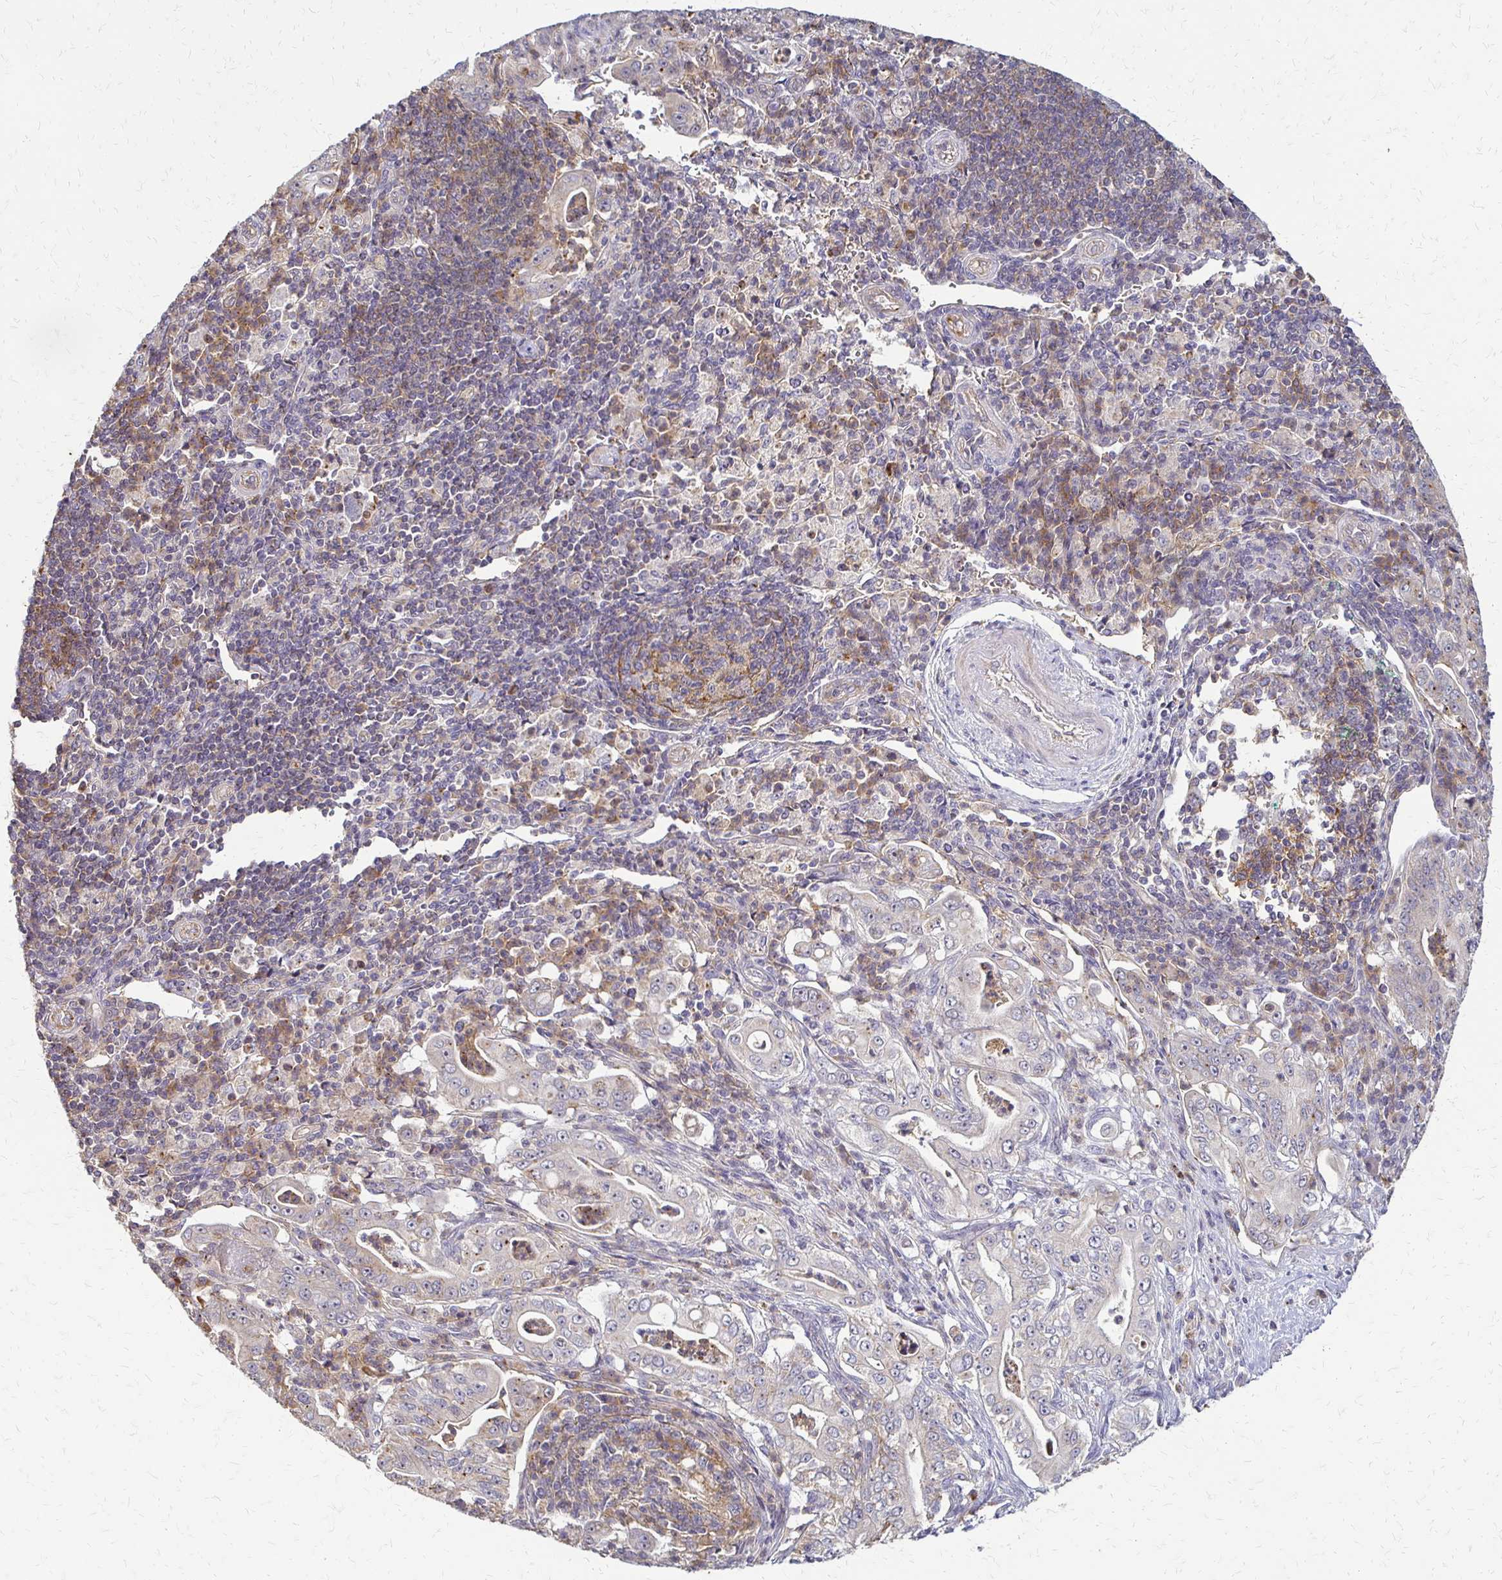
{"staining": {"intensity": "weak", "quantity": "25%-75%", "location": "cytoplasmic/membranous"}, "tissue": "pancreatic cancer", "cell_type": "Tumor cells", "image_type": "cancer", "snomed": [{"axis": "morphology", "description": "Adenocarcinoma, NOS"}, {"axis": "topography", "description": "Pancreas"}], "caption": "Adenocarcinoma (pancreatic) tissue exhibits weak cytoplasmic/membranous staining in approximately 25%-75% of tumor cells, visualized by immunohistochemistry.", "gene": "SLC9A9", "patient": {"sex": "male", "age": 71}}